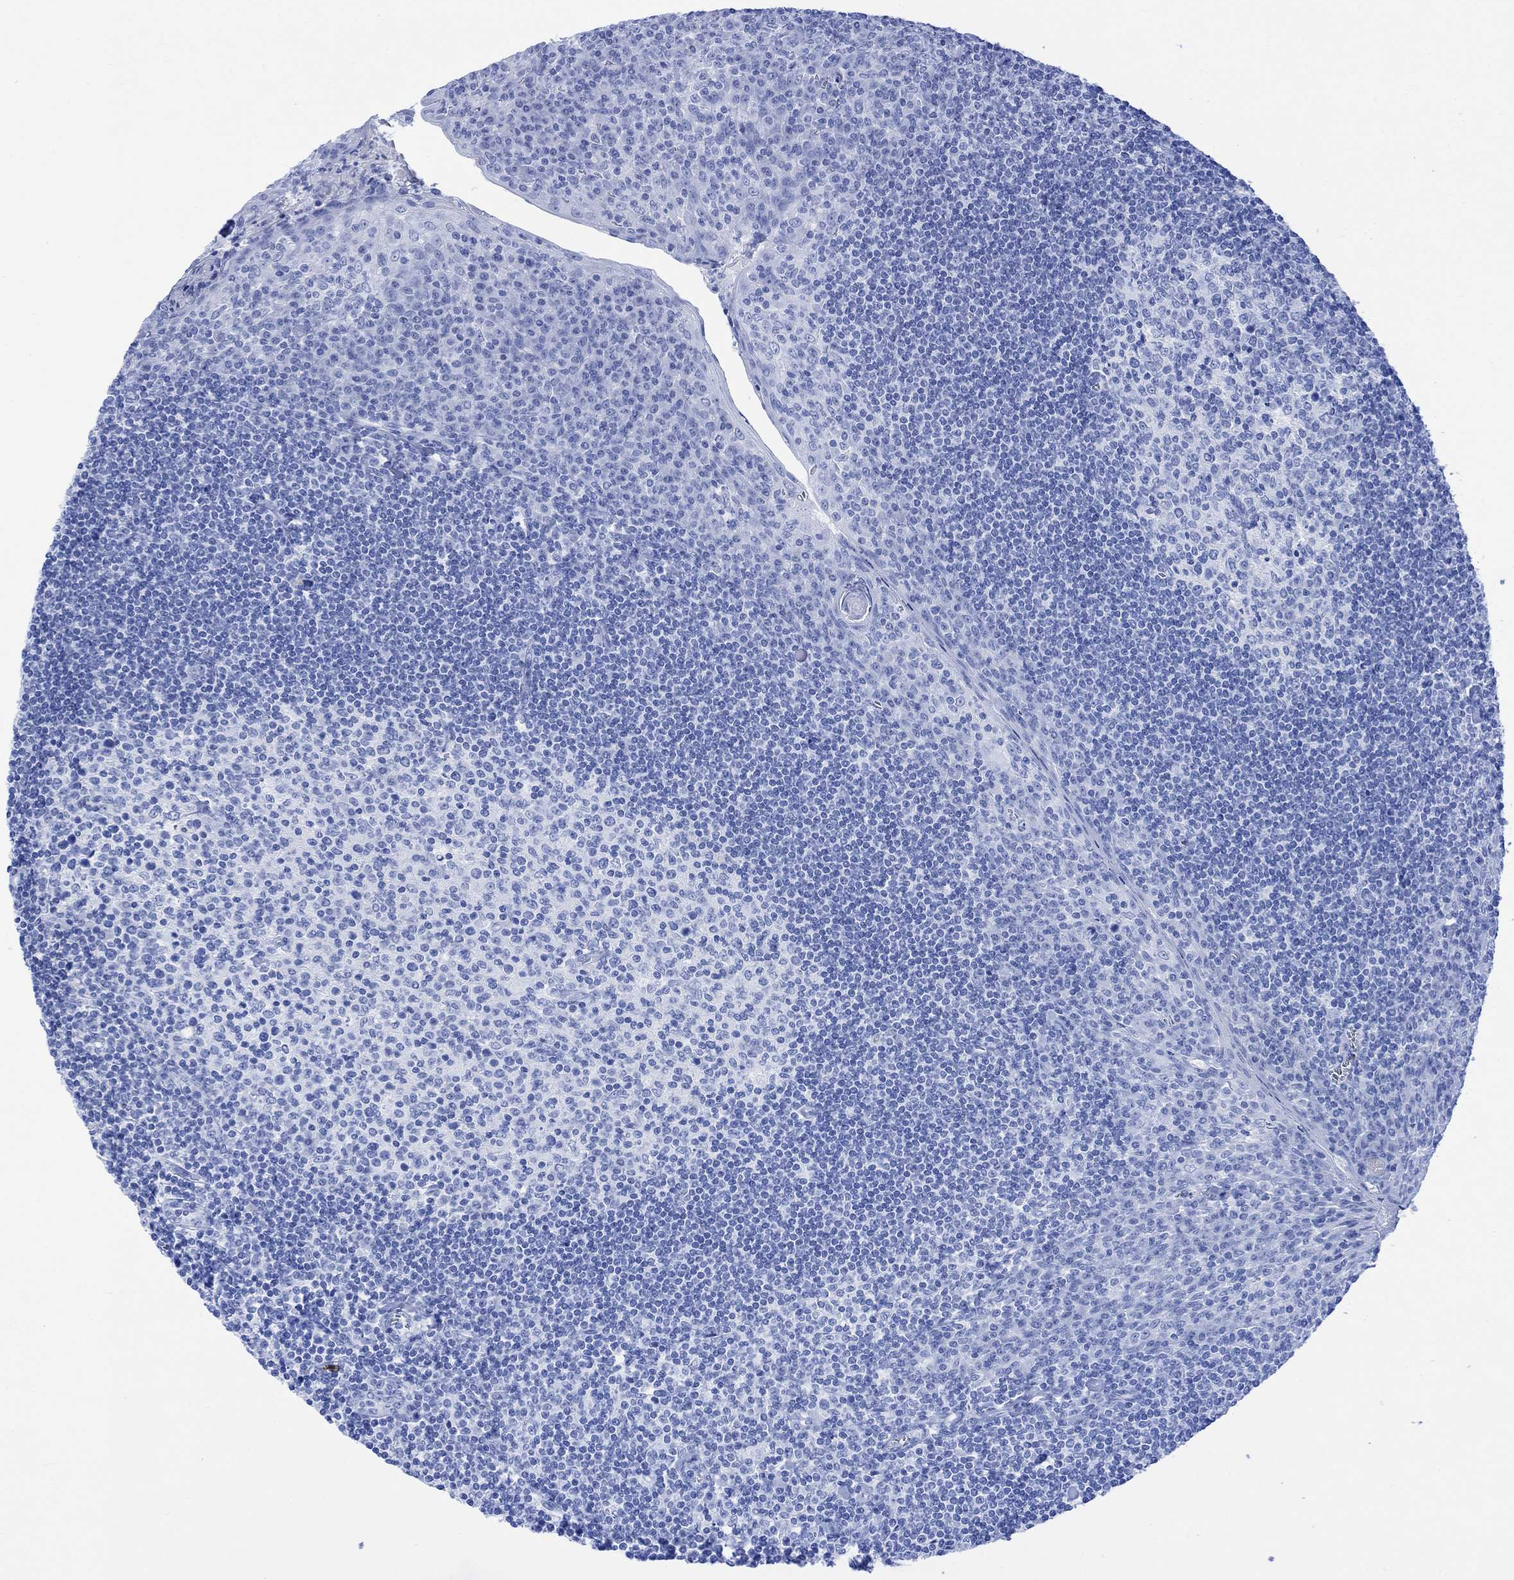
{"staining": {"intensity": "negative", "quantity": "none", "location": "none"}, "tissue": "tonsil", "cell_type": "Germinal center cells", "image_type": "normal", "snomed": [{"axis": "morphology", "description": "Normal tissue, NOS"}, {"axis": "topography", "description": "Tonsil"}], "caption": "Micrograph shows no significant protein positivity in germinal center cells of unremarkable tonsil. Nuclei are stained in blue.", "gene": "CELF4", "patient": {"sex": "female", "age": 12}}